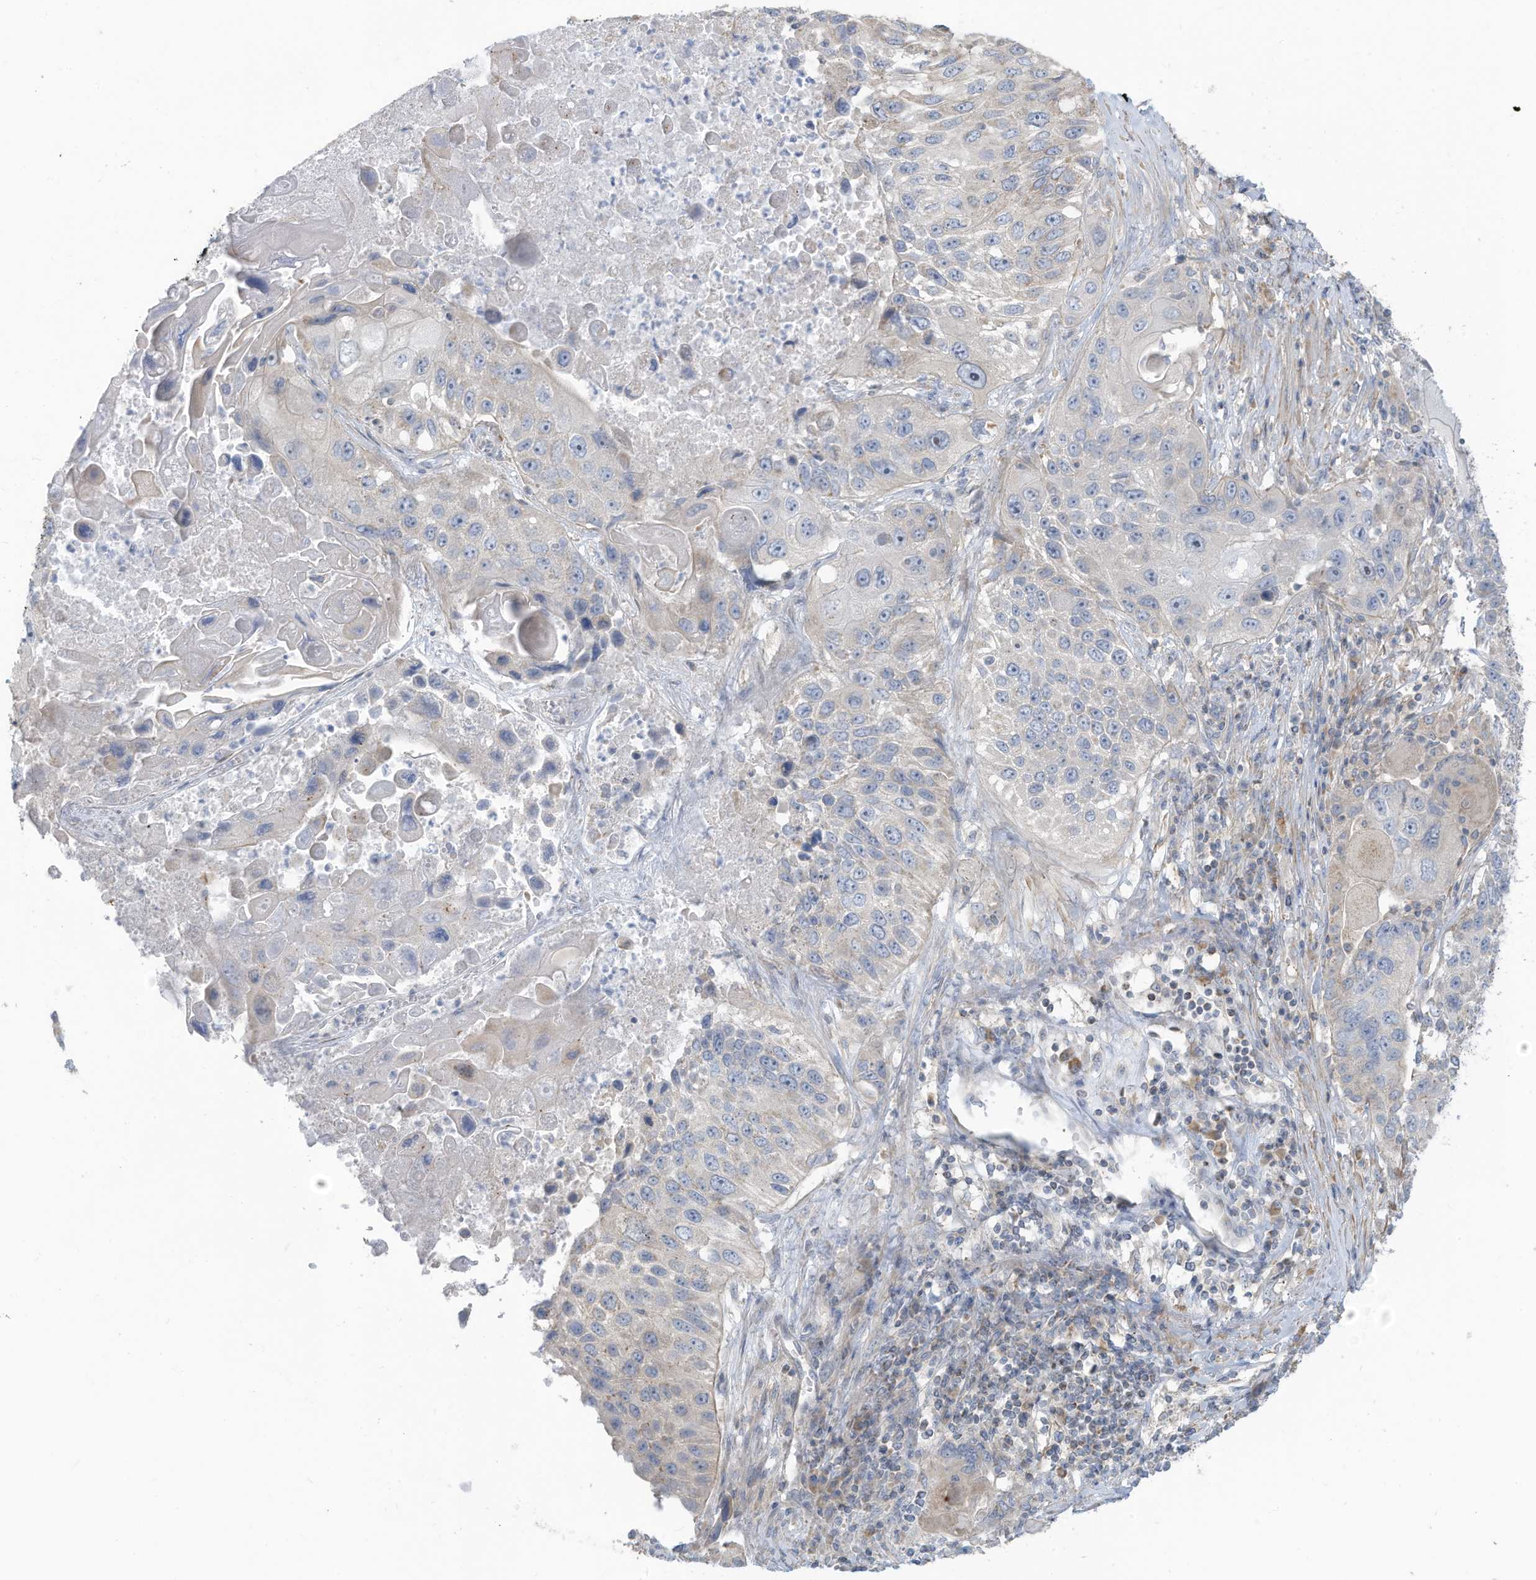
{"staining": {"intensity": "negative", "quantity": "none", "location": "none"}, "tissue": "lung cancer", "cell_type": "Tumor cells", "image_type": "cancer", "snomed": [{"axis": "morphology", "description": "Squamous cell carcinoma, NOS"}, {"axis": "topography", "description": "Lung"}], "caption": "Tumor cells show no significant staining in squamous cell carcinoma (lung).", "gene": "GTPBP2", "patient": {"sex": "male", "age": 61}}